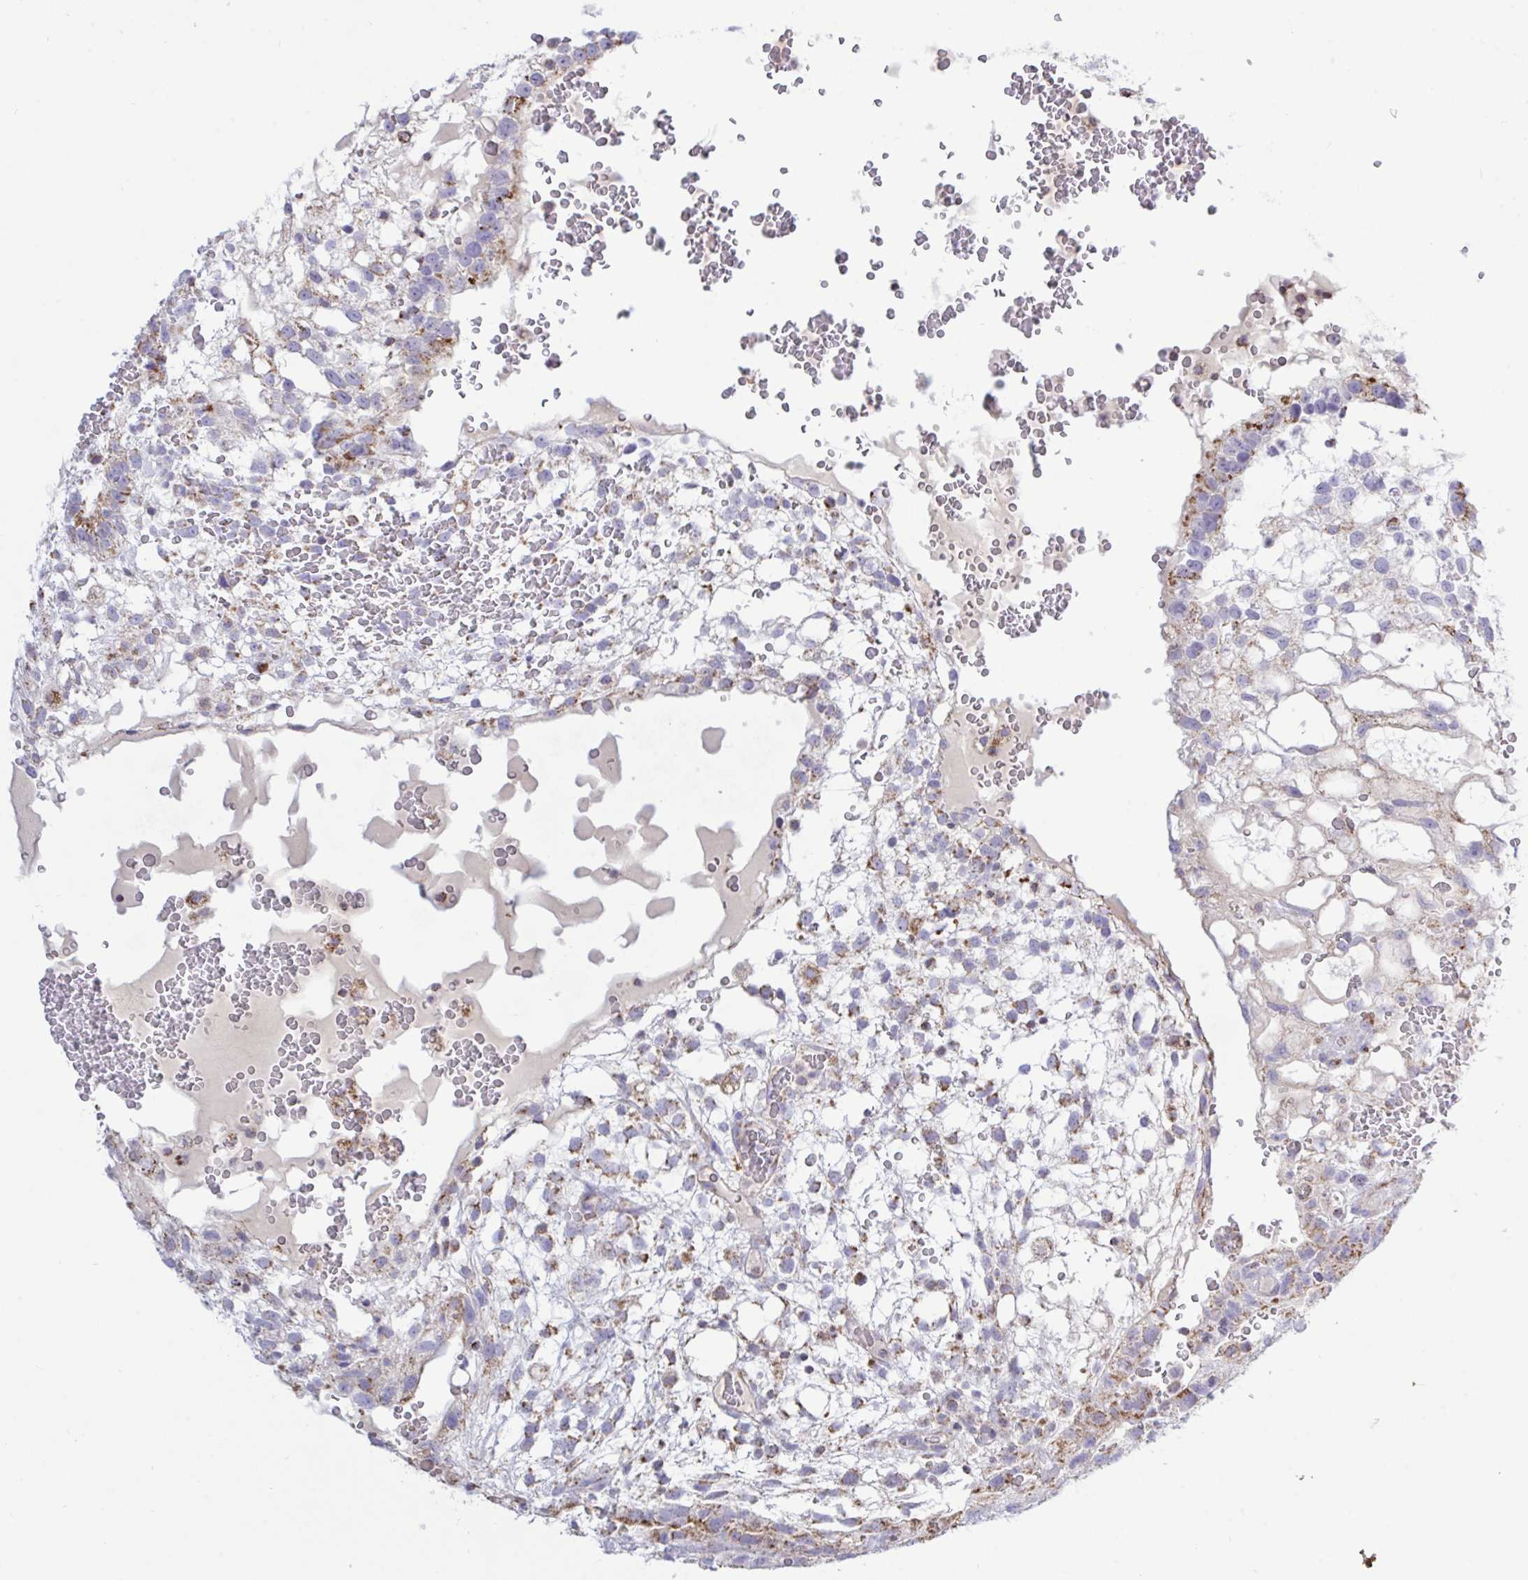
{"staining": {"intensity": "moderate", "quantity": "25%-75%", "location": "cytoplasmic/membranous"}, "tissue": "testis cancer", "cell_type": "Tumor cells", "image_type": "cancer", "snomed": [{"axis": "morphology", "description": "Normal tissue, NOS"}, {"axis": "morphology", "description": "Carcinoma, Embryonal, NOS"}, {"axis": "topography", "description": "Testis"}], "caption": "Testis cancer tissue displays moderate cytoplasmic/membranous expression in approximately 25%-75% of tumor cells The protein is stained brown, and the nuclei are stained in blue (DAB (3,3'-diaminobenzidine) IHC with brightfield microscopy, high magnification).", "gene": "HSPE1", "patient": {"sex": "male", "age": 32}}